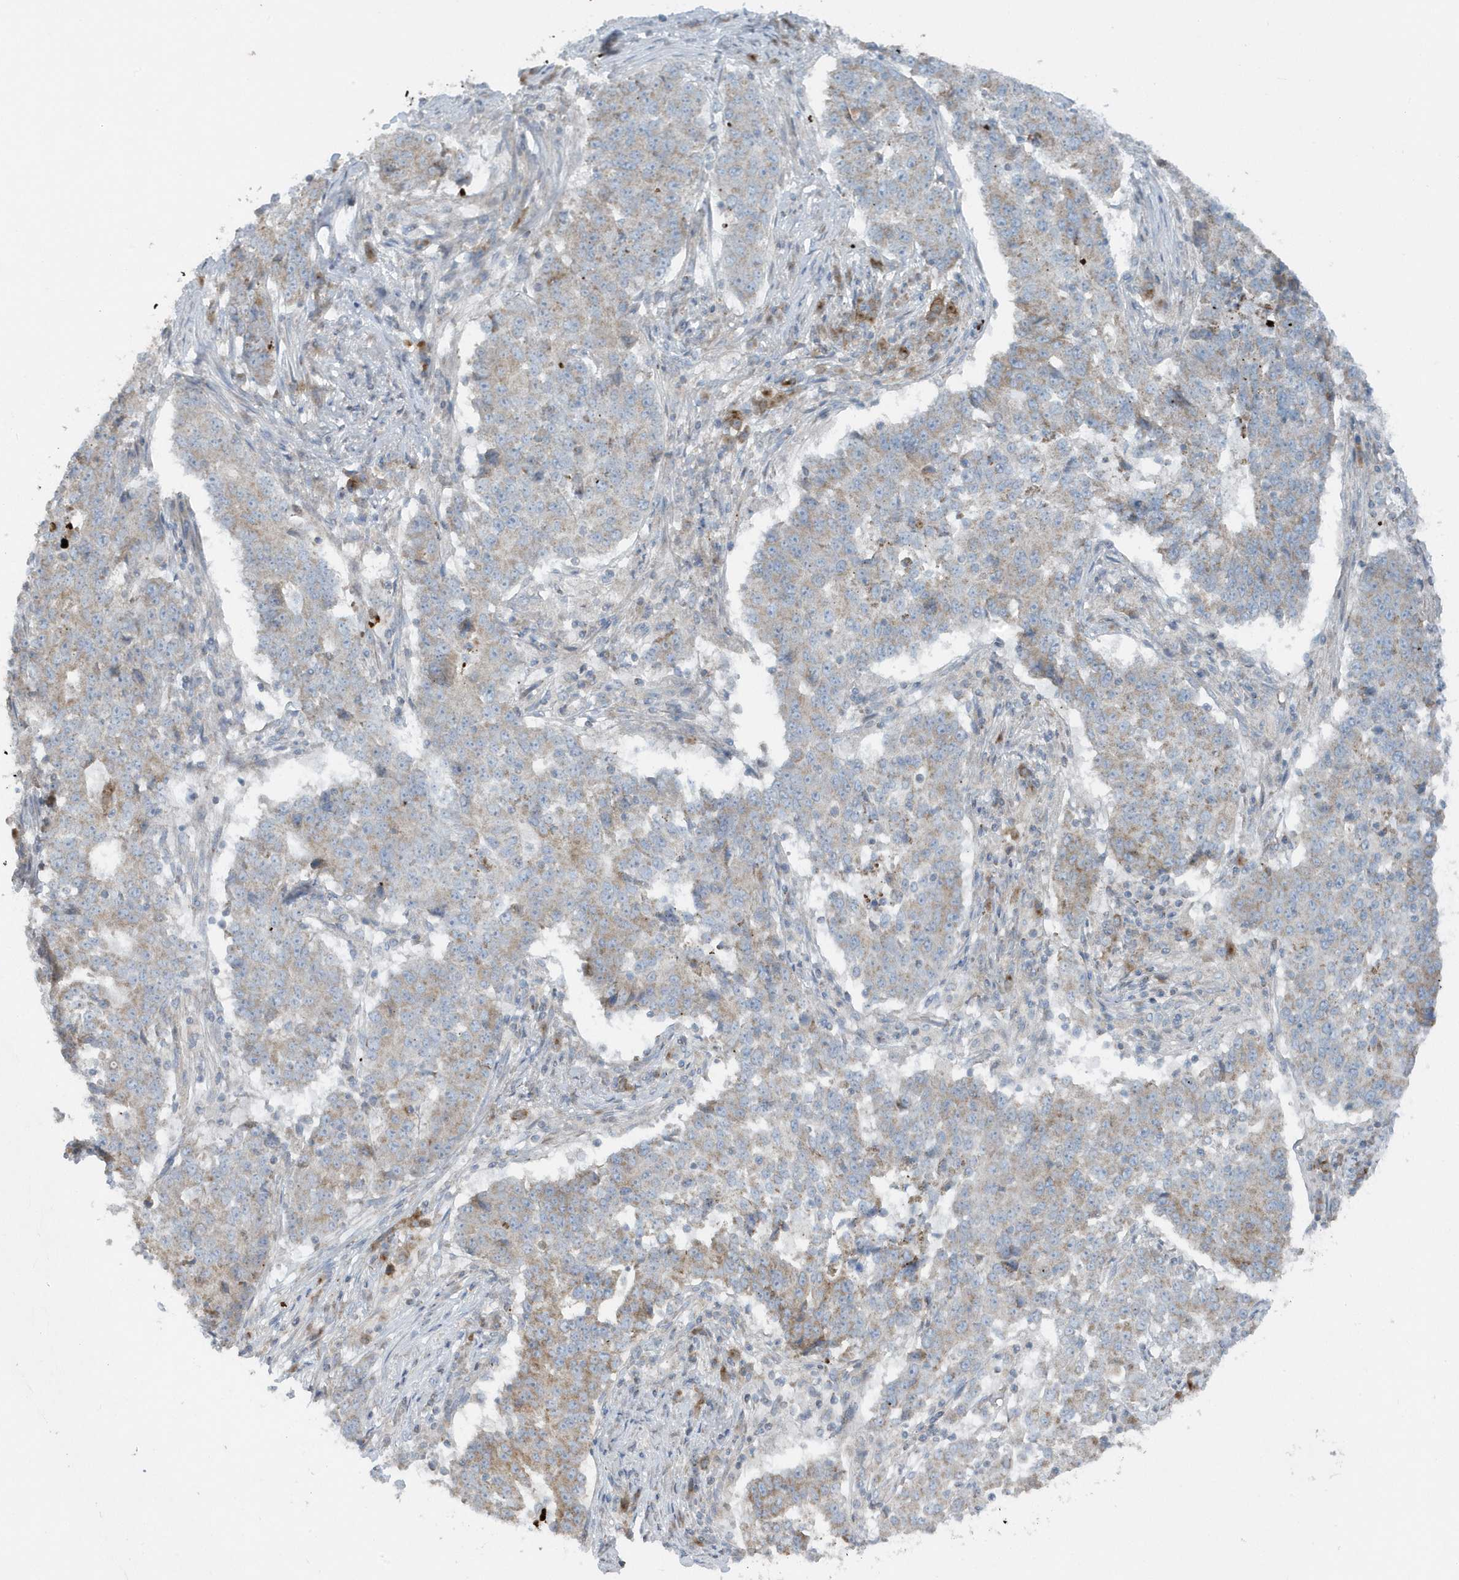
{"staining": {"intensity": "weak", "quantity": "25%-75%", "location": "cytoplasmic/membranous"}, "tissue": "stomach cancer", "cell_type": "Tumor cells", "image_type": "cancer", "snomed": [{"axis": "morphology", "description": "Adenocarcinoma, NOS"}, {"axis": "topography", "description": "Stomach"}], "caption": "IHC of human stomach cancer demonstrates low levels of weak cytoplasmic/membranous positivity in approximately 25%-75% of tumor cells.", "gene": "SLC38A2", "patient": {"sex": "male", "age": 59}}